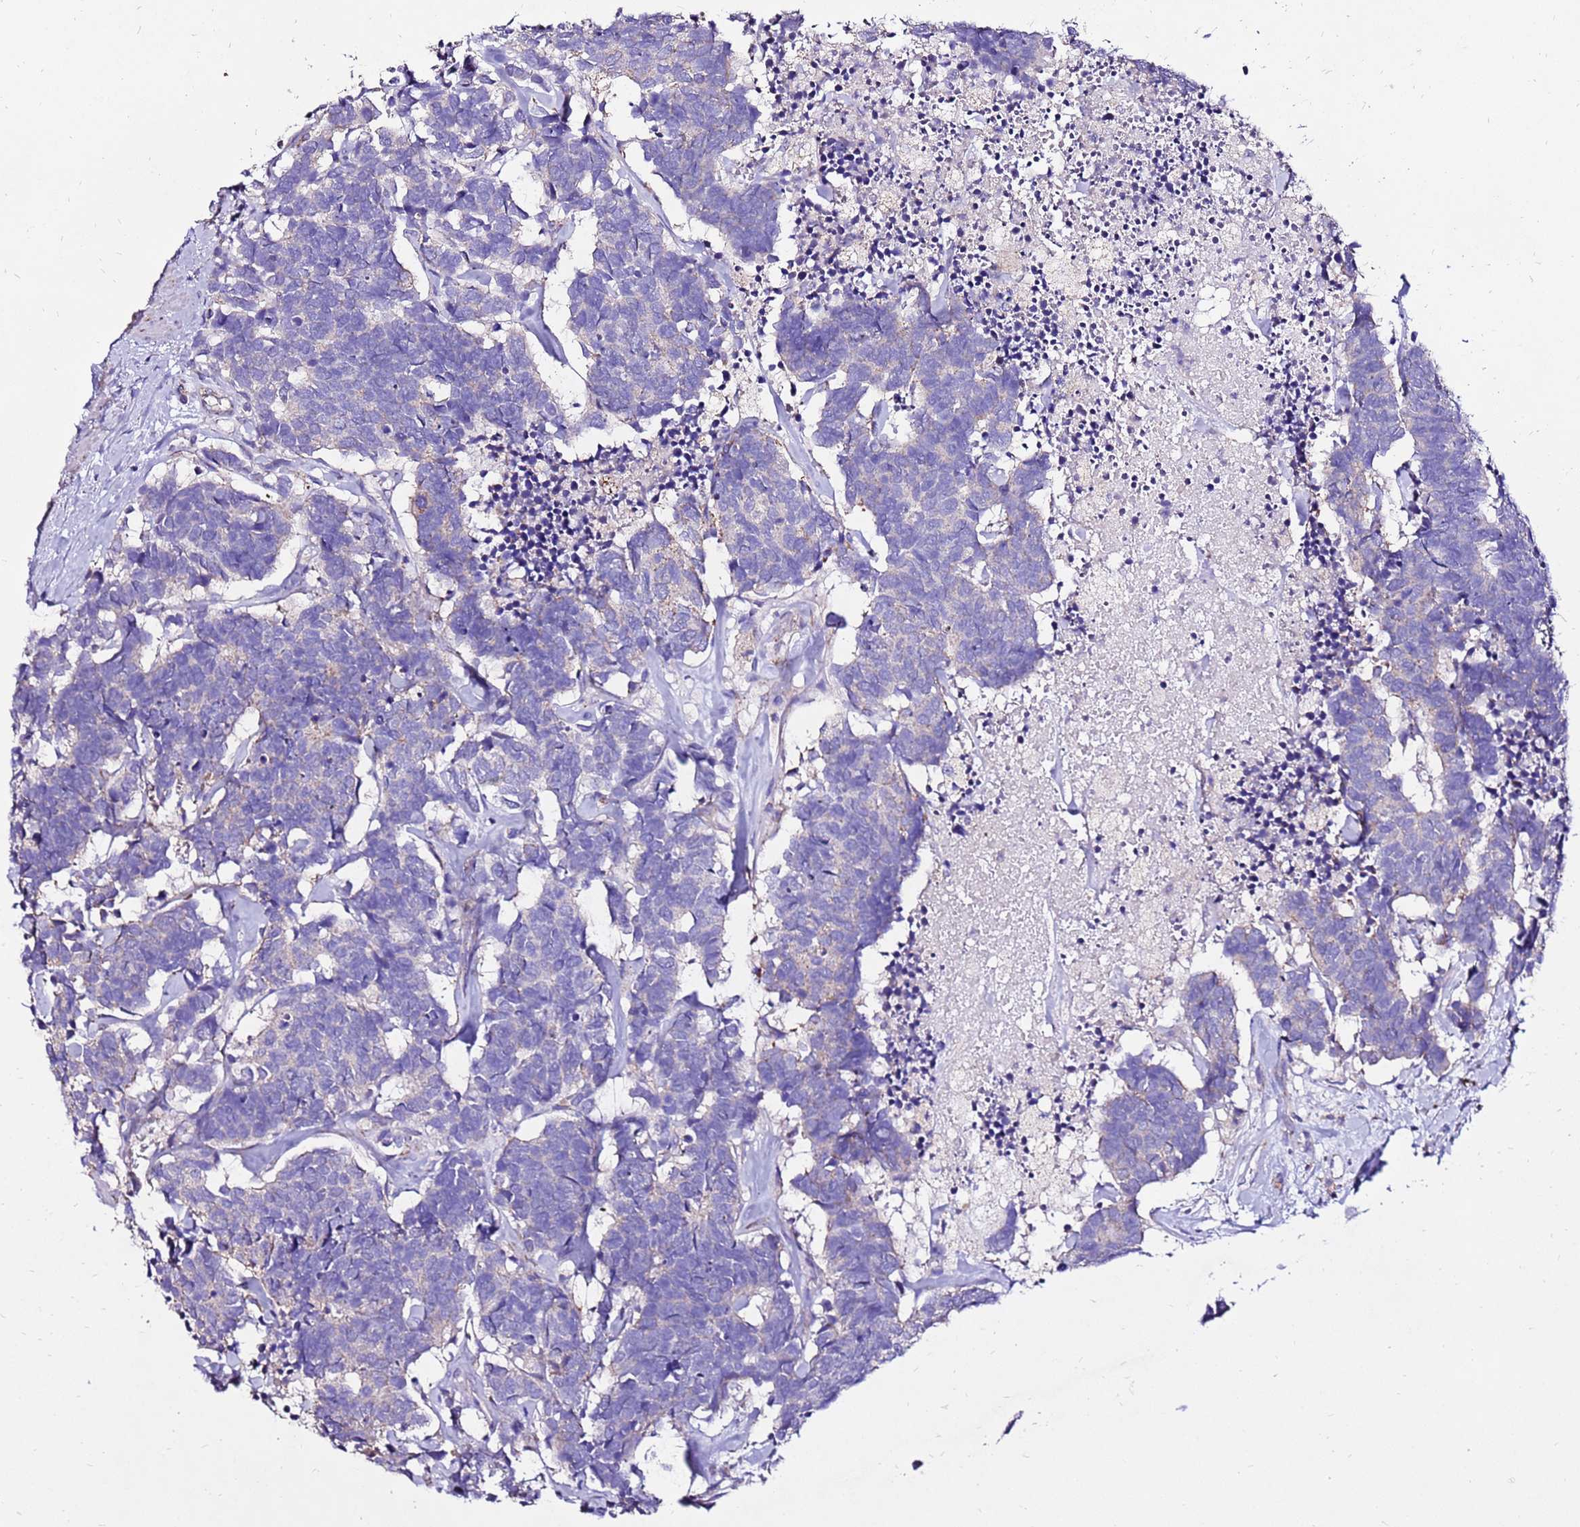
{"staining": {"intensity": "negative", "quantity": "none", "location": "none"}, "tissue": "carcinoid", "cell_type": "Tumor cells", "image_type": "cancer", "snomed": [{"axis": "morphology", "description": "Carcinoma, NOS"}, {"axis": "morphology", "description": "Carcinoid, malignant, NOS"}, {"axis": "topography", "description": "Urinary bladder"}], "caption": "Immunohistochemistry (IHC) histopathology image of human carcinoid (malignant) stained for a protein (brown), which demonstrates no positivity in tumor cells.", "gene": "TMEM106C", "patient": {"sex": "male", "age": 57}}